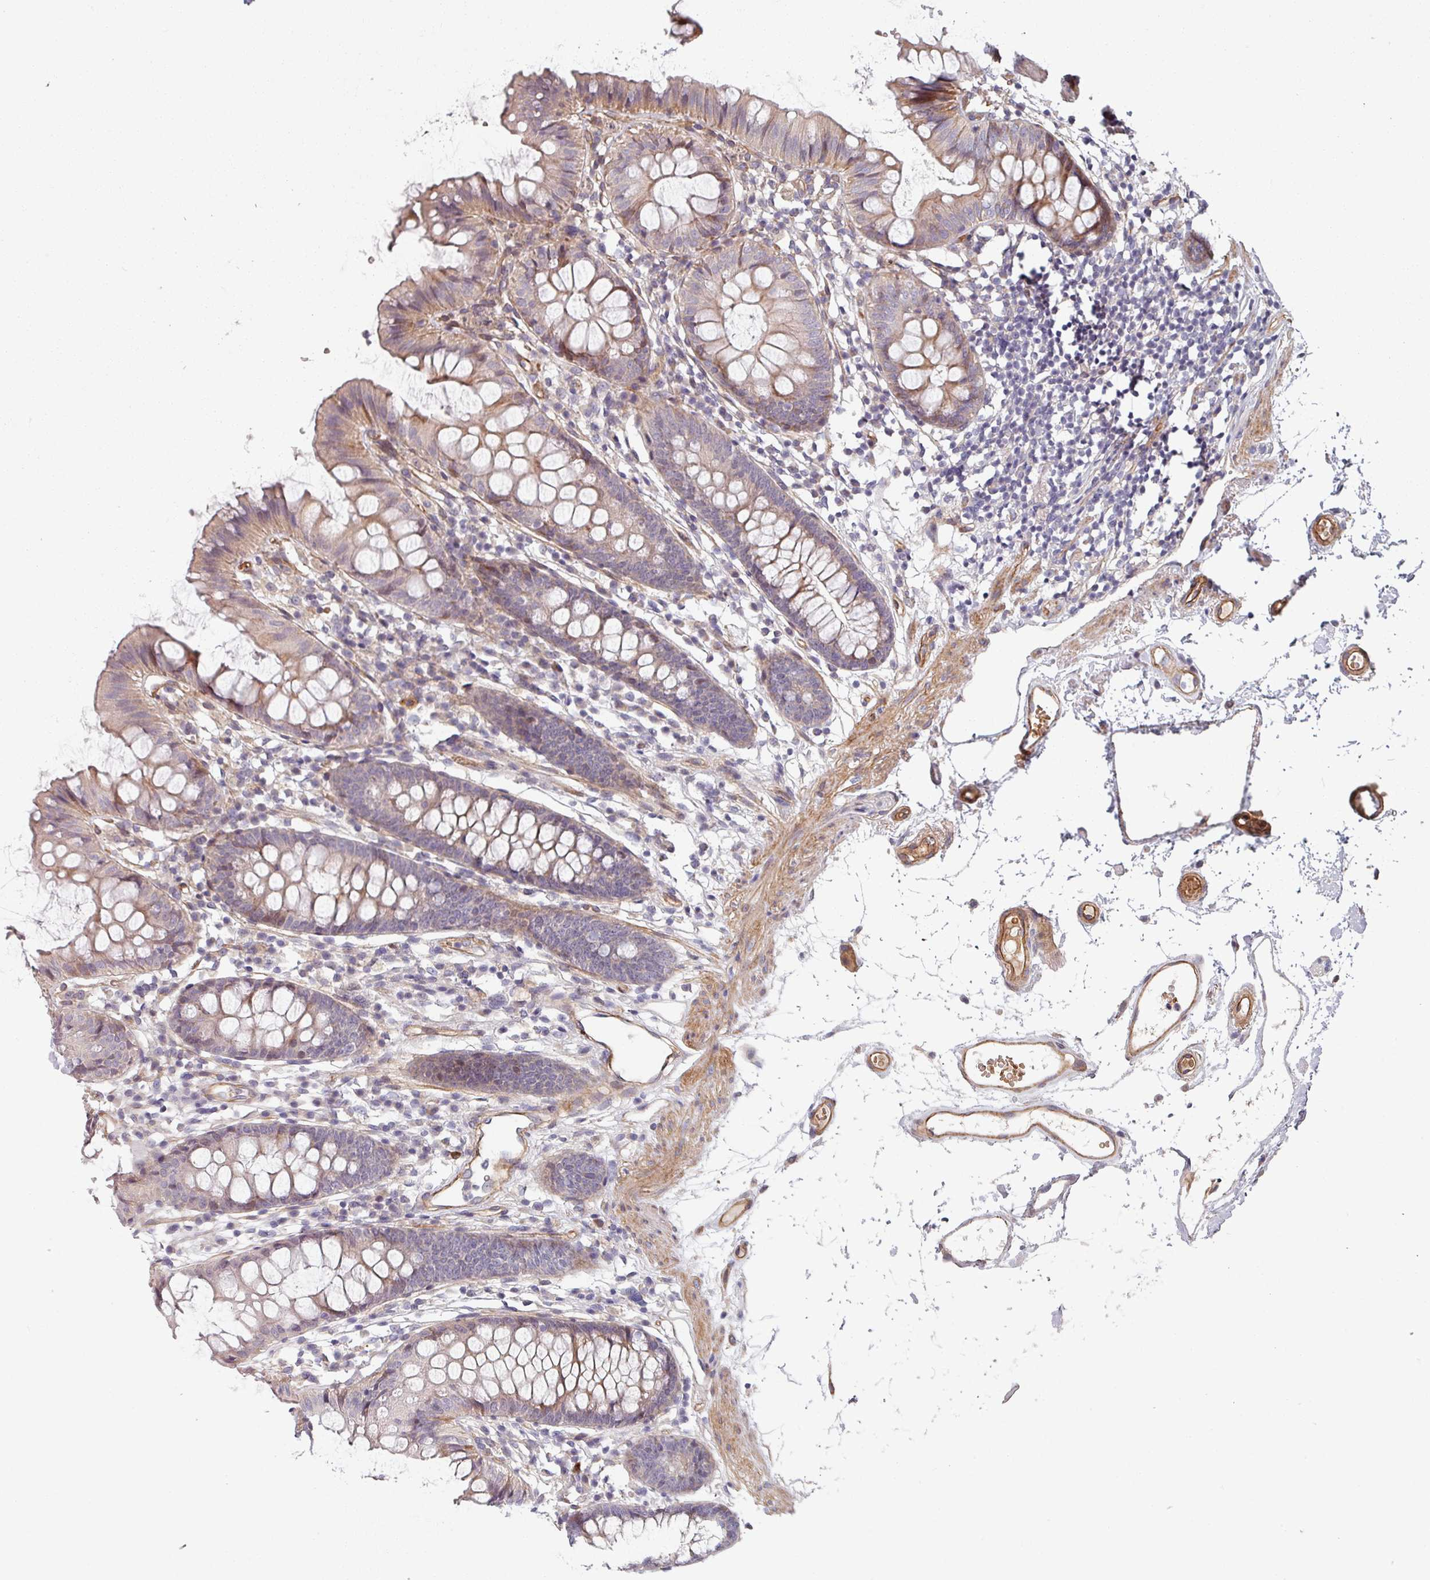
{"staining": {"intensity": "moderate", "quantity": ">75%", "location": "cytoplasmic/membranous"}, "tissue": "colon", "cell_type": "Endothelial cells", "image_type": "normal", "snomed": [{"axis": "morphology", "description": "Normal tissue, NOS"}, {"axis": "topography", "description": "Colon"}], "caption": "IHC photomicrograph of unremarkable colon: human colon stained using immunohistochemistry (IHC) reveals medium levels of moderate protein expression localized specifically in the cytoplasmic/membranous of endothelial cells, appearing as a cytoplasmic/membranous brown color.", "gene": "C4BPB", "patient": {"sex": "female", "age": 84}}